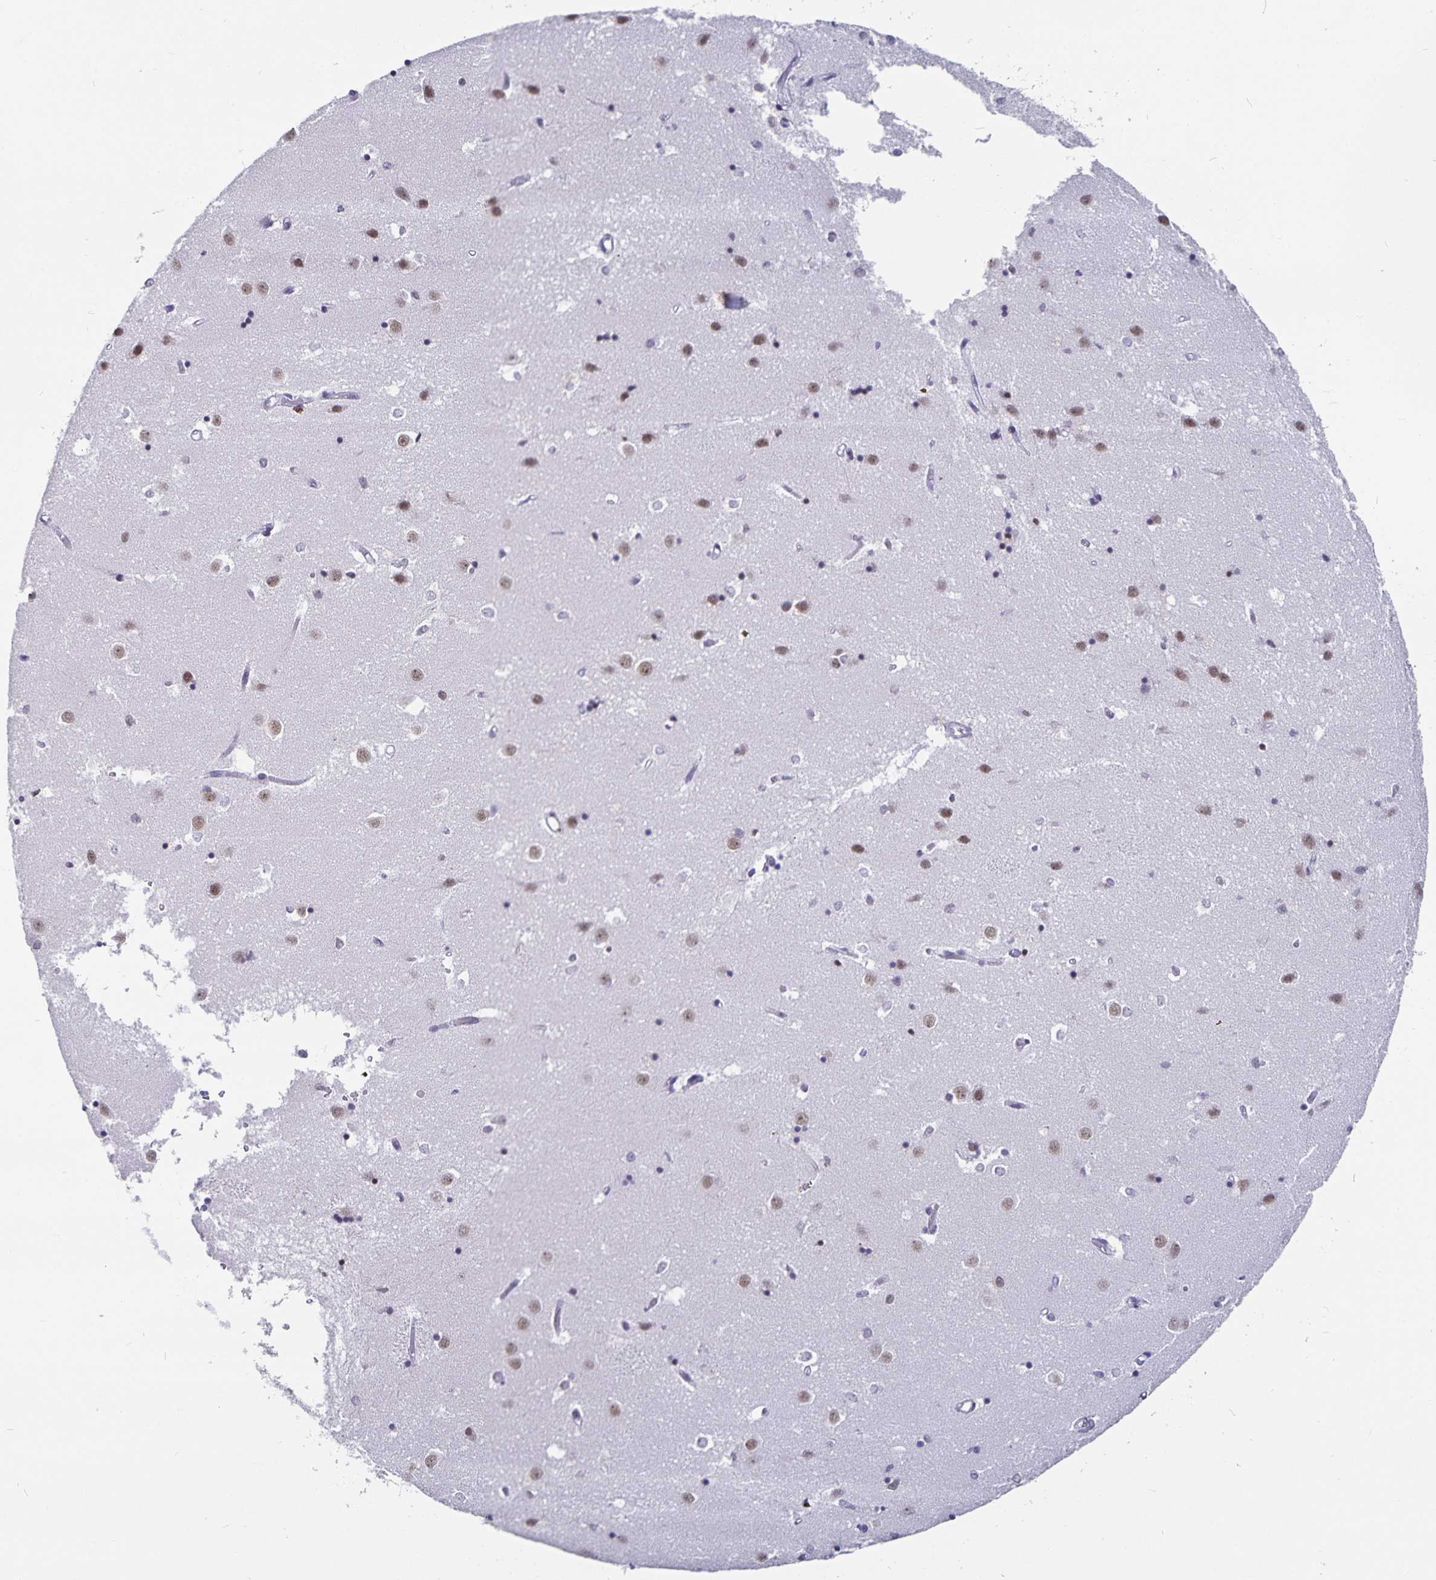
{"staining": {"intensity": "strong", "quantity": "<25%", "location": "nuclear"}, "tissue": "caudate", "cell_type": "Glial cells", "image_type": "normal", "snomed": [{"axis": "morphology", "description": "Normal tissue, NOS"}, {"axis": "topography", "description": "Lateral ventricle wall"}], "caption": "Immunohistochemistry (IHC) staining of unremarkable caudate, which displays medium levels of strong nuclear expression in about <25% of glial cells indicating strong nuclear protein positivity. The staining was performed using DAB (3,3'-diaminobenzidine) (brown) for protein detection and nuclei were counterstained in hematoxylin (blue).", "gene": "PBX2", "patient": {"sex": "male", "age": 54}}